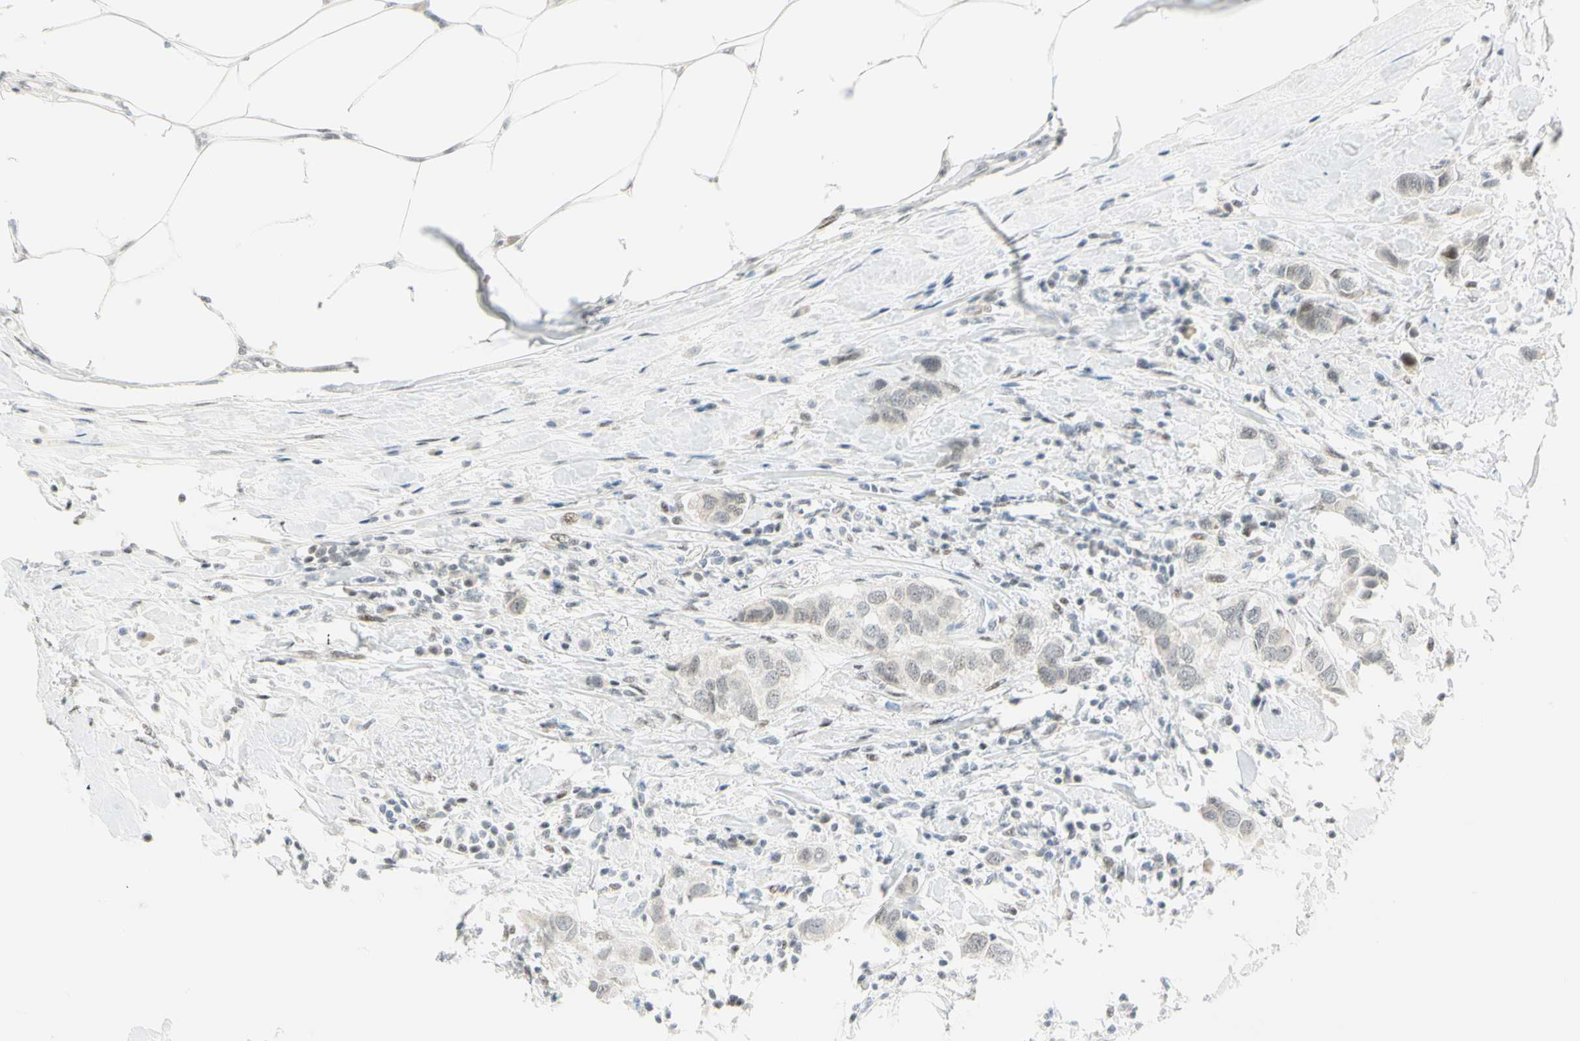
{"staining": {"intensity": "negative", "quantity": "none", "location": "none"}, "tissue": "breast cancer", "cell_type": "Tumor cells", "image_type": "cancer", "snomed": [{"axis": "morphology", "description": "Duct carcinoma"}, {"axis": "topography", "description": "Breast"}], "caption": "Immunohistochemistry histopathology image of neoplastic tissue: breast cancer stained with DAB reveals no significant protein positivity in tumor cells.", "gene": "PKNOX1", "patient": {"sex": "female", "age": 50}}